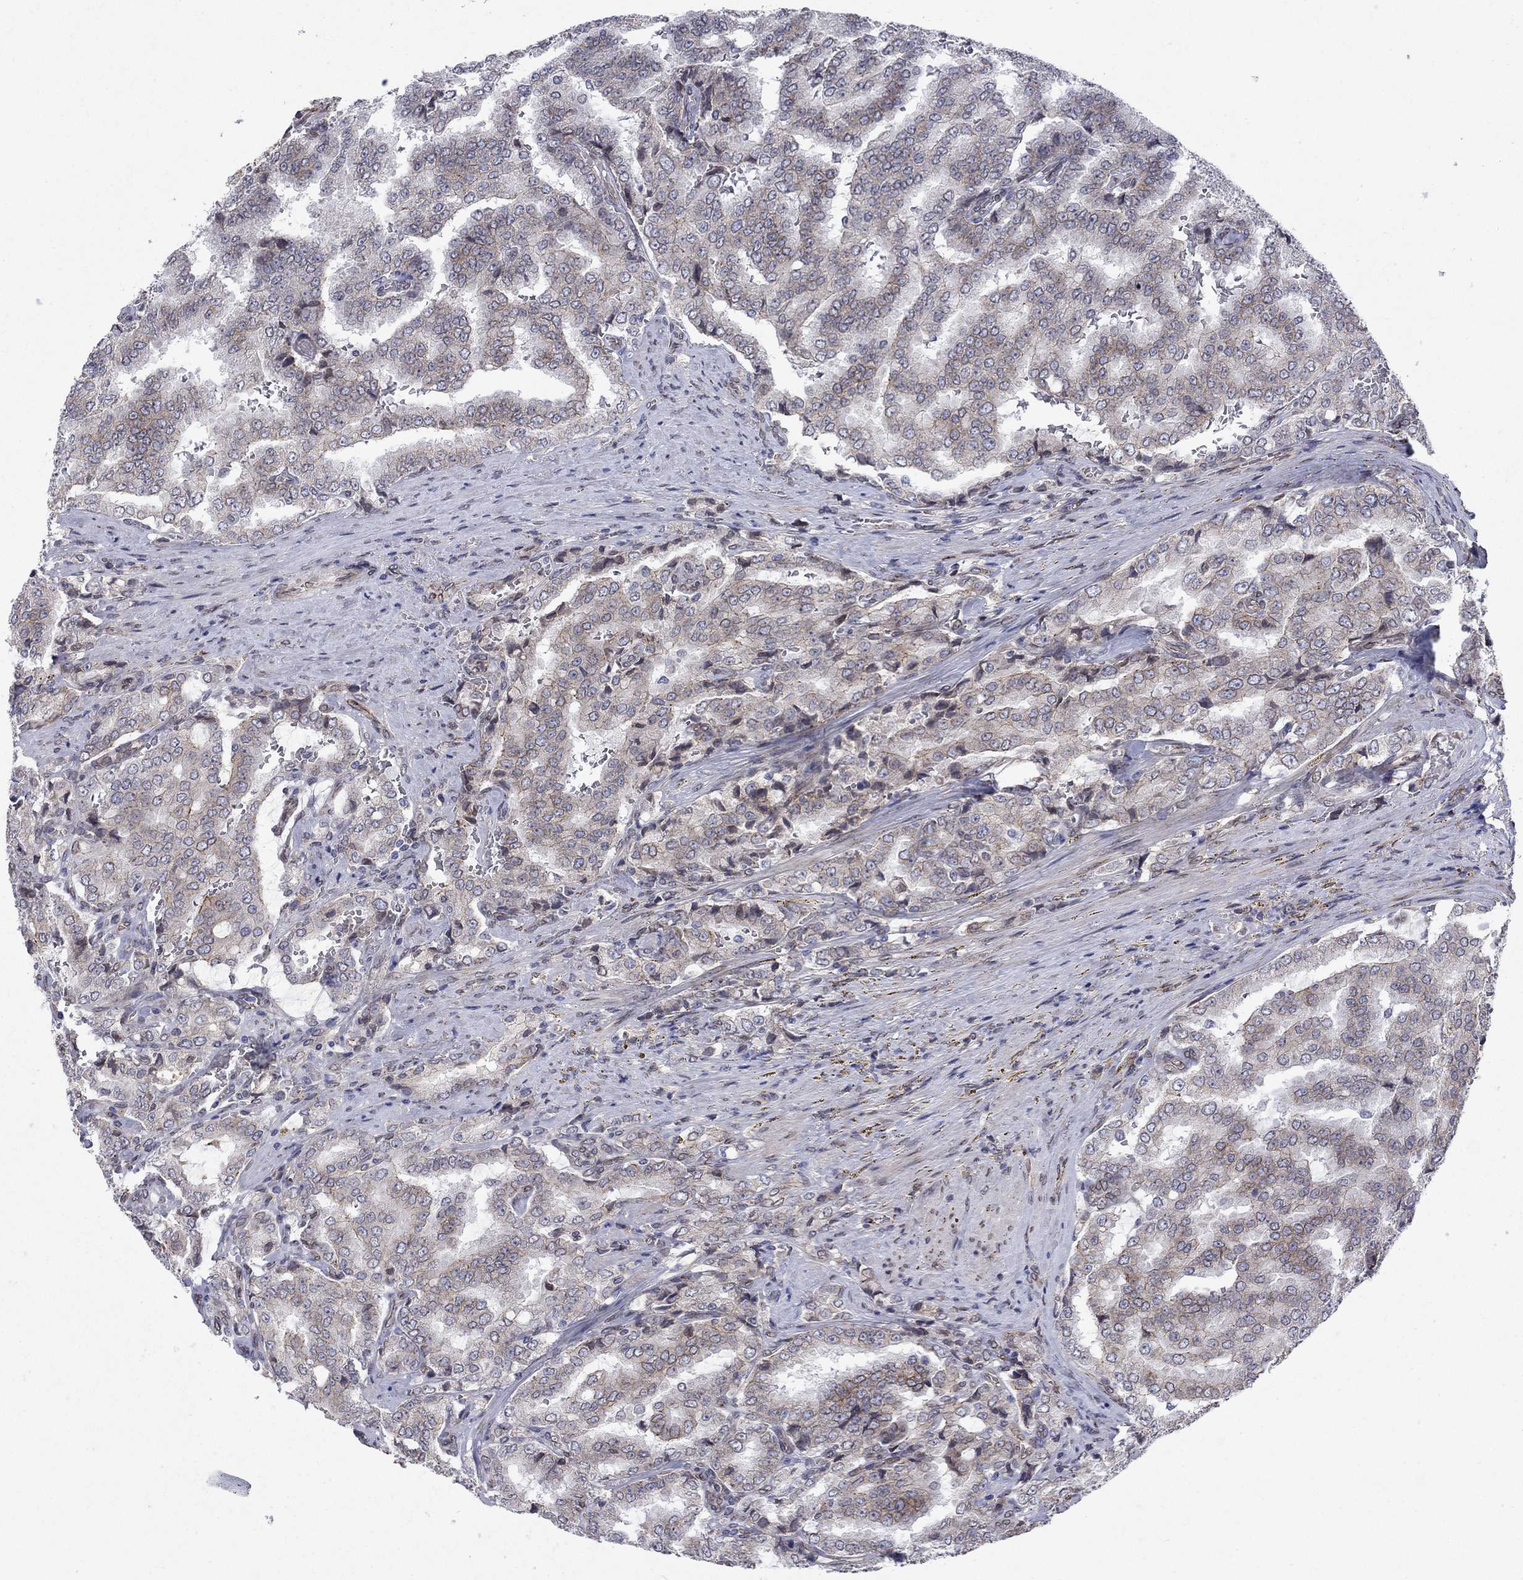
{"staining": {"intensity": "weak", "quantity": "25%-75%", "location": "cytoplasmic/membranous"}, "tissue": "prostate cancer", "cell_type": "Tumor cells", "image_type": "cancer", "snomed": [{"axis": "morphology", "description": "Adenocarcinoma, NOS"}, {"axis": "topography", "description": "Prostate"}], "caption": "A brown stain shows weak cytoplasmic/membranous expression of a protein in prostate adenocarcinoma tumor cells.", "gene": "EMC9", "patient": {"sex": "male", "age": 65}}